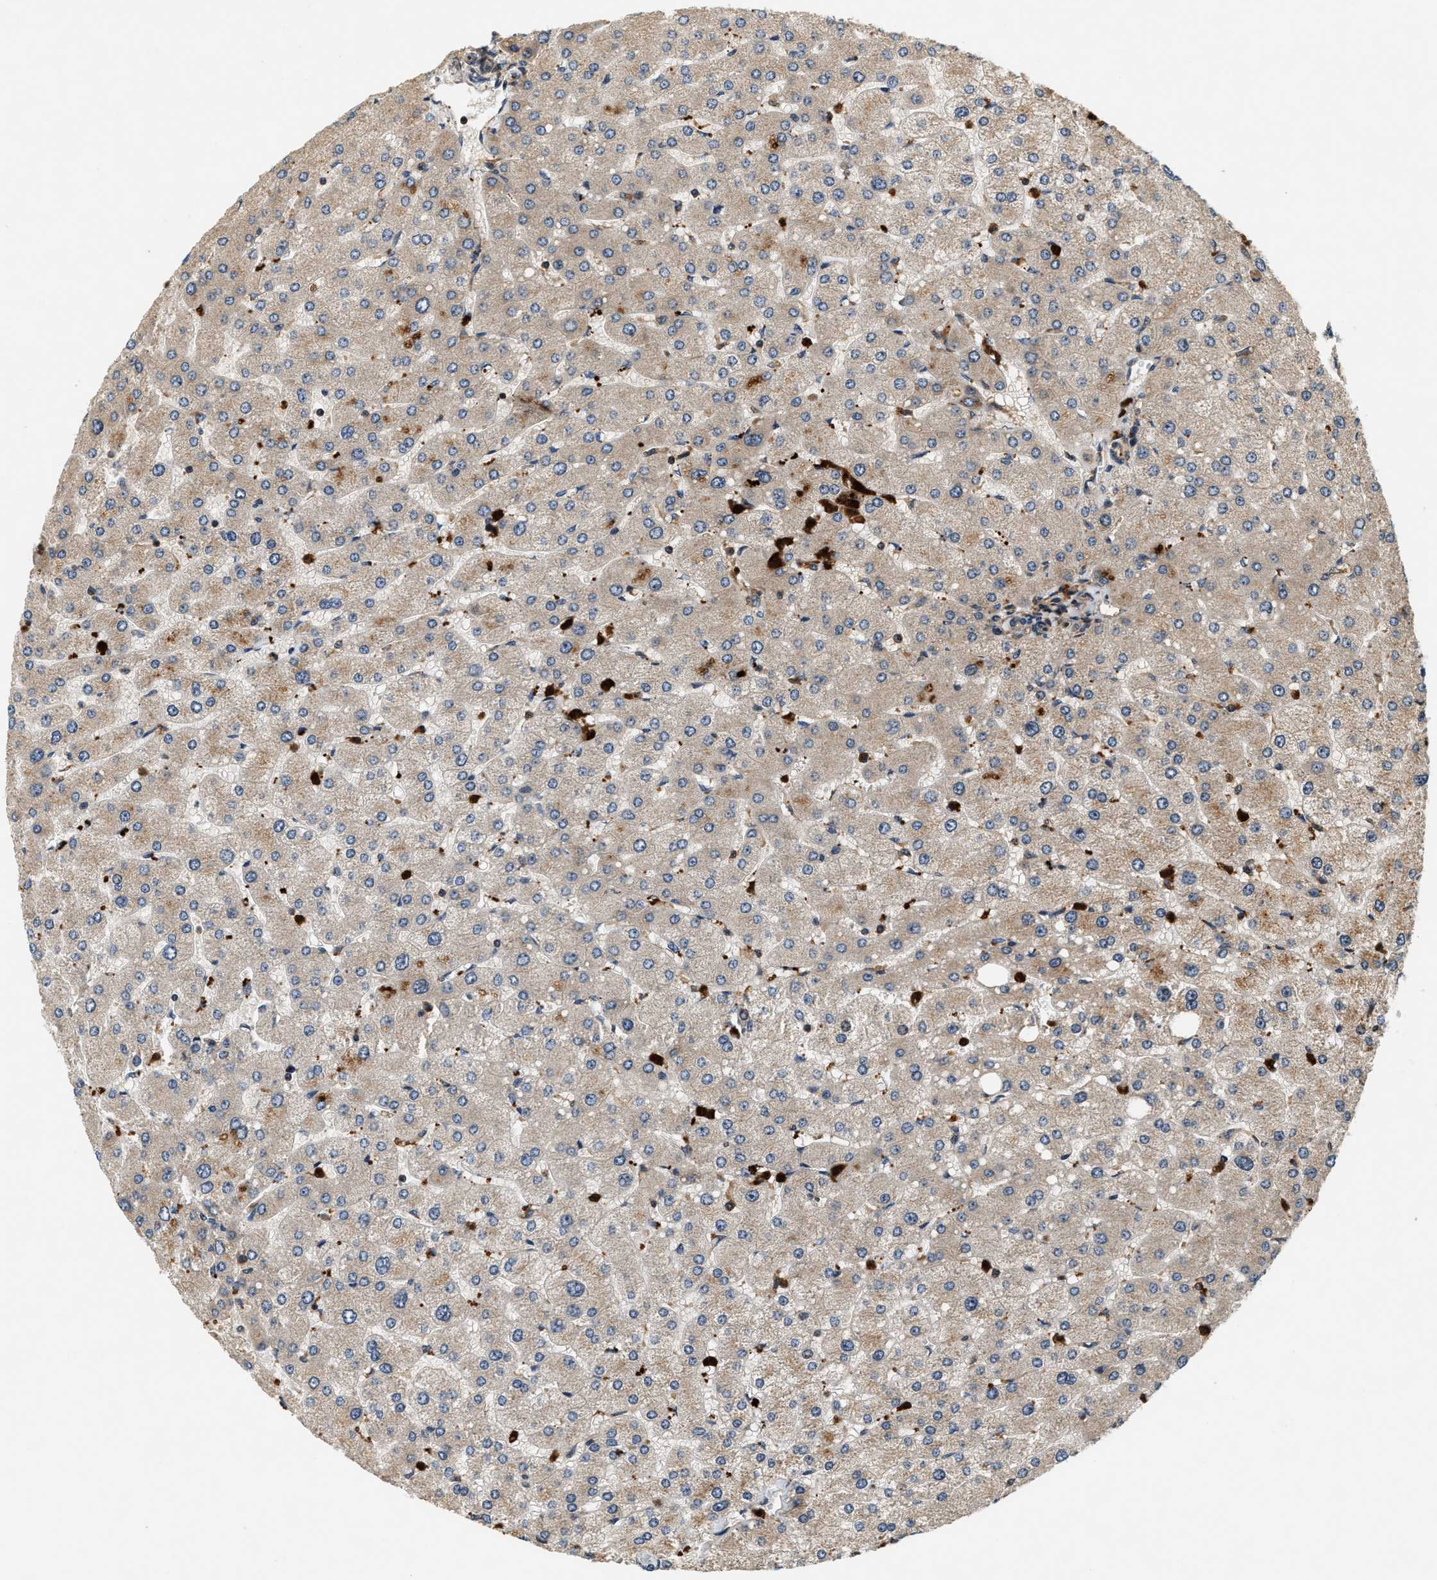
{"staining": {"intensity": "moderate", "quantity": ">75%", "location": "cytoplasmic/membranous"}, "tissue": "liver", "cell_type": "Cholangiocytes", "image_type": "normal", "snomed": [{"axis": "morphology", "description": "Normal tissue, NOS"}, {"axis": "topography", "description": "Liver"}], "caption": "A histopathology image showing moderate cytoplasmic/membranous staining in approximately >75% of cholangiocytes in unremarkable liver, as visualized by brown immunohistochemical staining.", "gene": "SAMD9", "patient": {"sex": "male", "age": 55}}